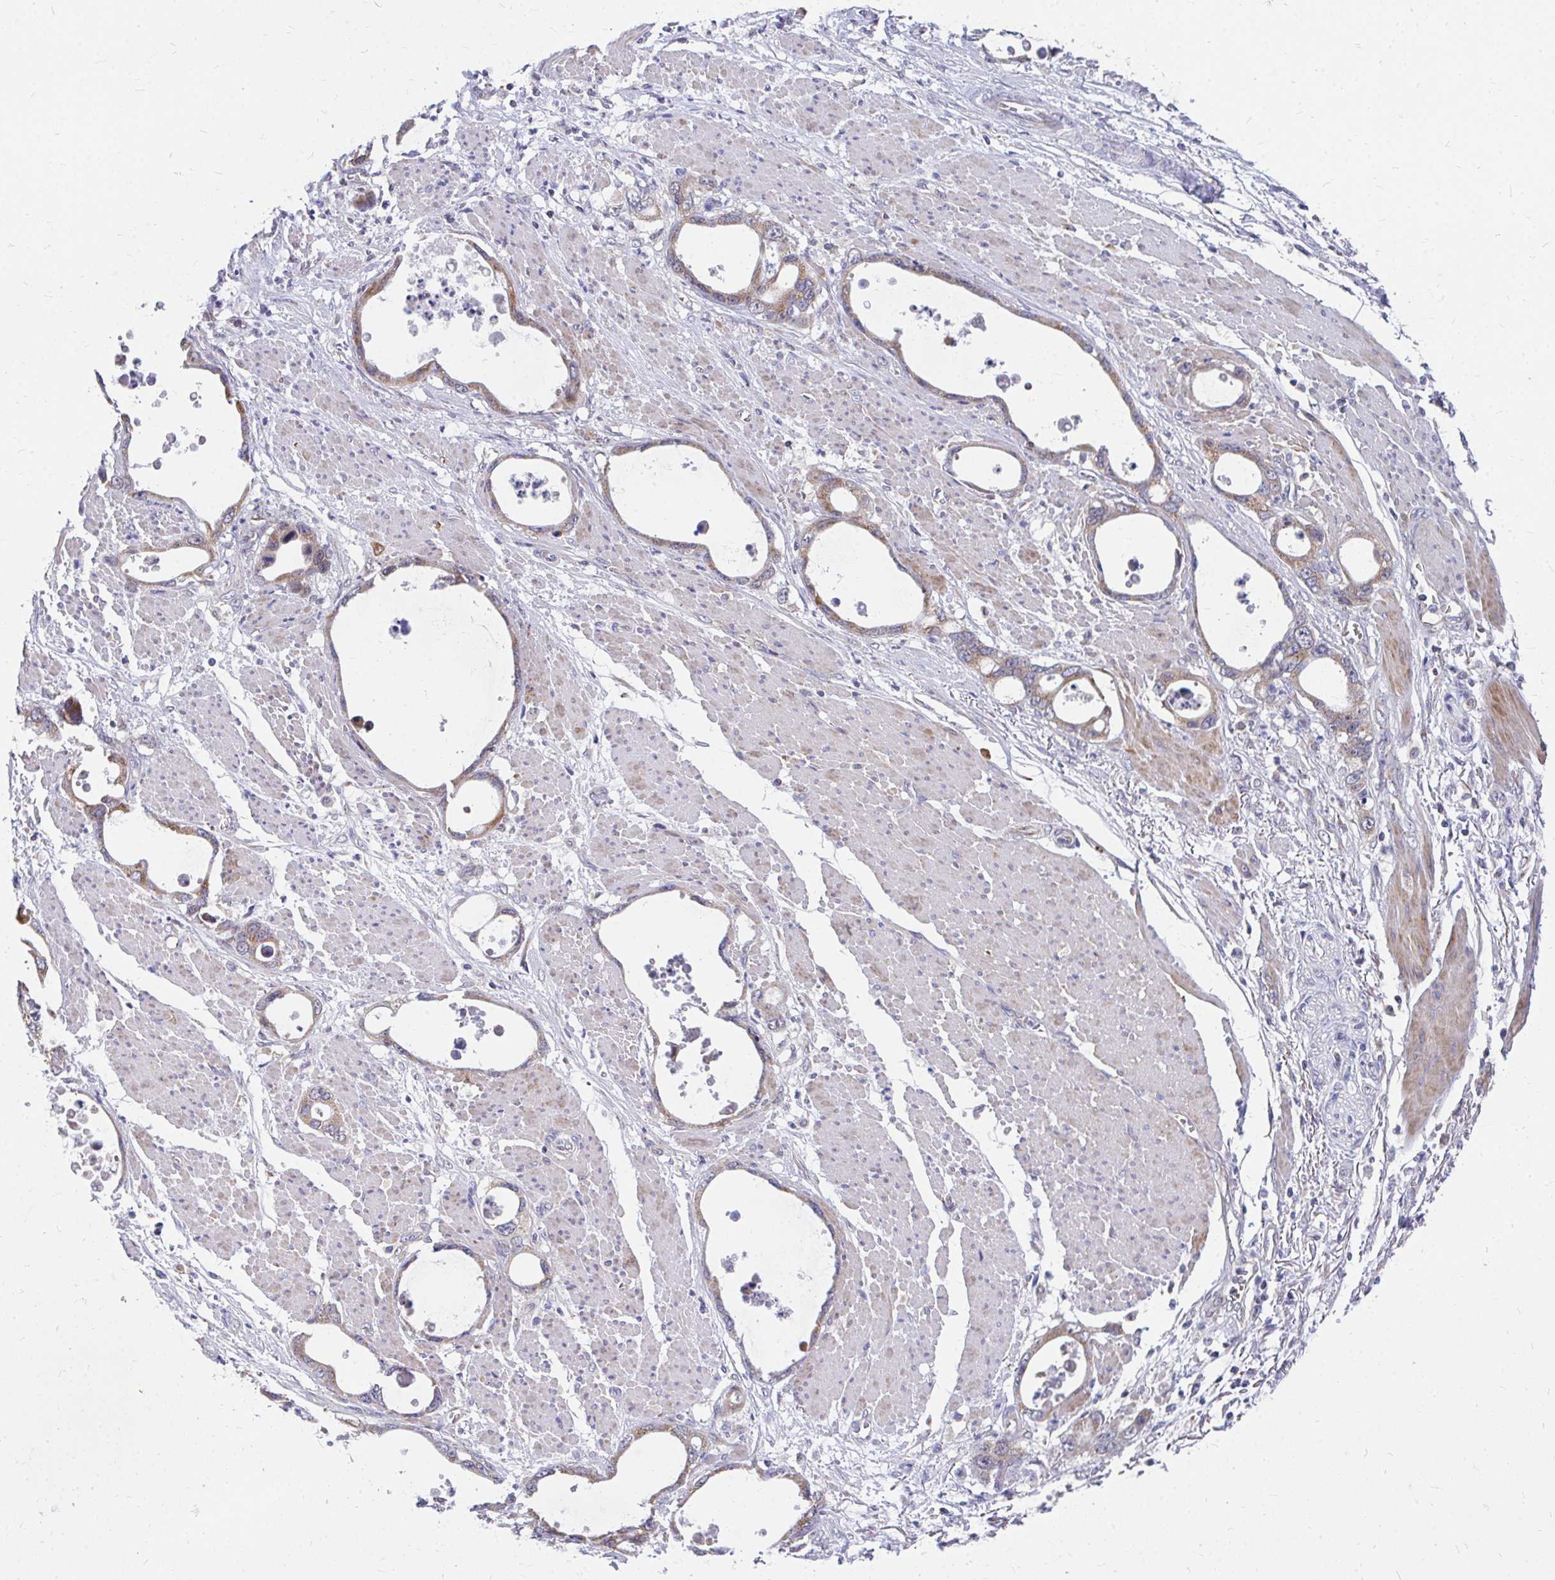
{"staining": {"intensity": "moderate", "quantity": ">75%", "location": "cytoplasmic/membranous"}, "tissue": "stomach cancer", "cell_type": "Tumor cells", "image_type": "cancer", "snomed": [{"axis": "morphology", "description": "Adenocarcinoma, NOS"}, {"axis": "topography", "description": "Stomach, upper"}], "caption": "Protein staining exhibits moderate cytoplasmic/membranous staining in approximately >75% of tumor cells in adenocarcinoma (stomach). (DAB (3,3'-diaminobenzidine) IHC, brown staining for protein, blue staining for nuclei).", "gene": "PEX3", "patient": {"sex": "male", "age": 74}}